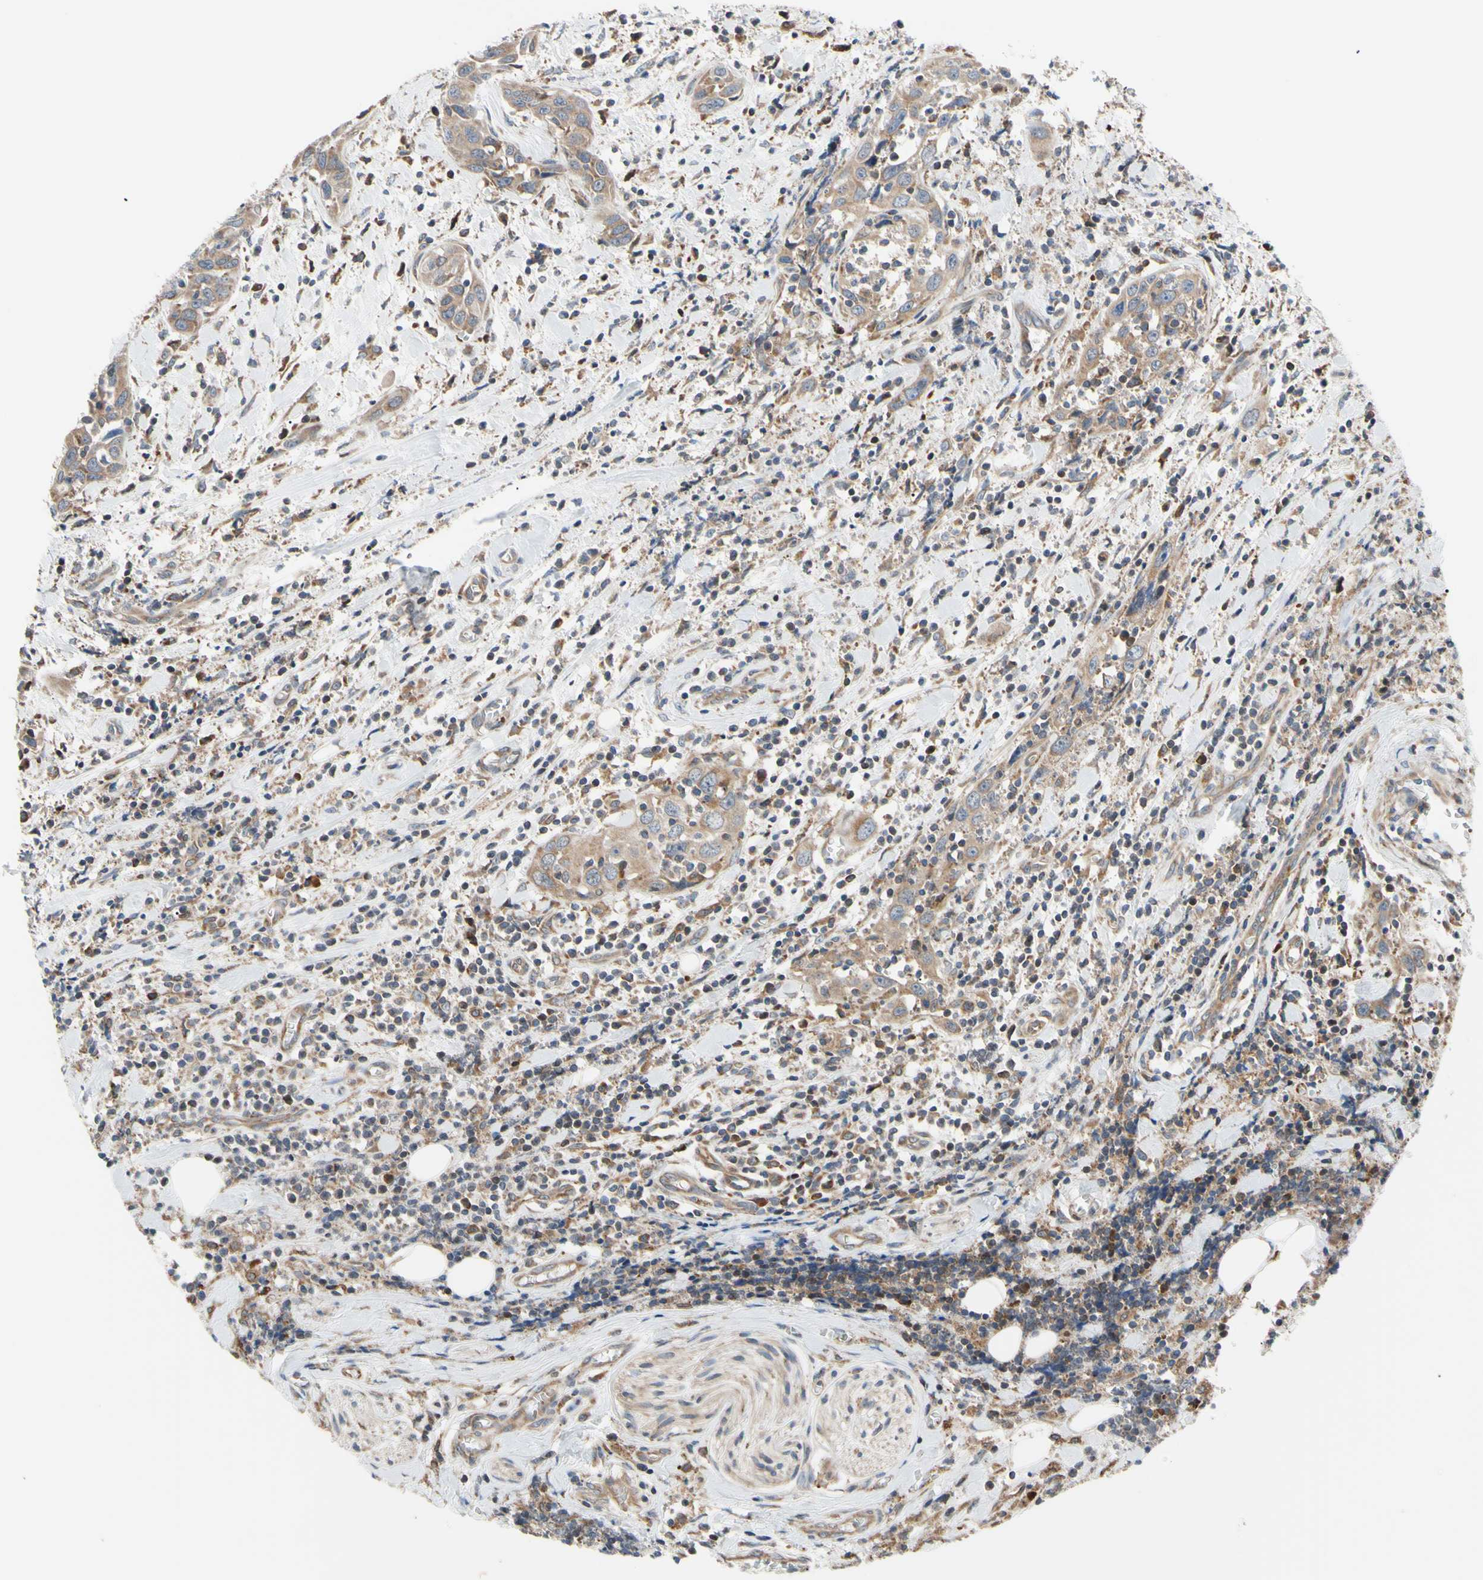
{"staining": {"intensity": "moderate", "quantity": ">75%", "location": "cytoplasmic/membranous"}, "tissue": "head and neck cancer", "cell_type": "Tumor cells", "image_type": "cancer", "snomed": [{"axis": "morphology", "description": "Squamous cell carcinoma, NOS"}, {"axis": "topography", "description": "Oral tissue"}, {"axis": "topography", "description": "Head-Neck"}], "caption": "This is an image of immunohistochemistry (IHC) staining of head and neck squamous cell carcinoma, which shows moderate staining in the cytoplasmic/membranous of tumor cells.", "gene": "BMF", "patient": {"sex": "female", "age": 50}}